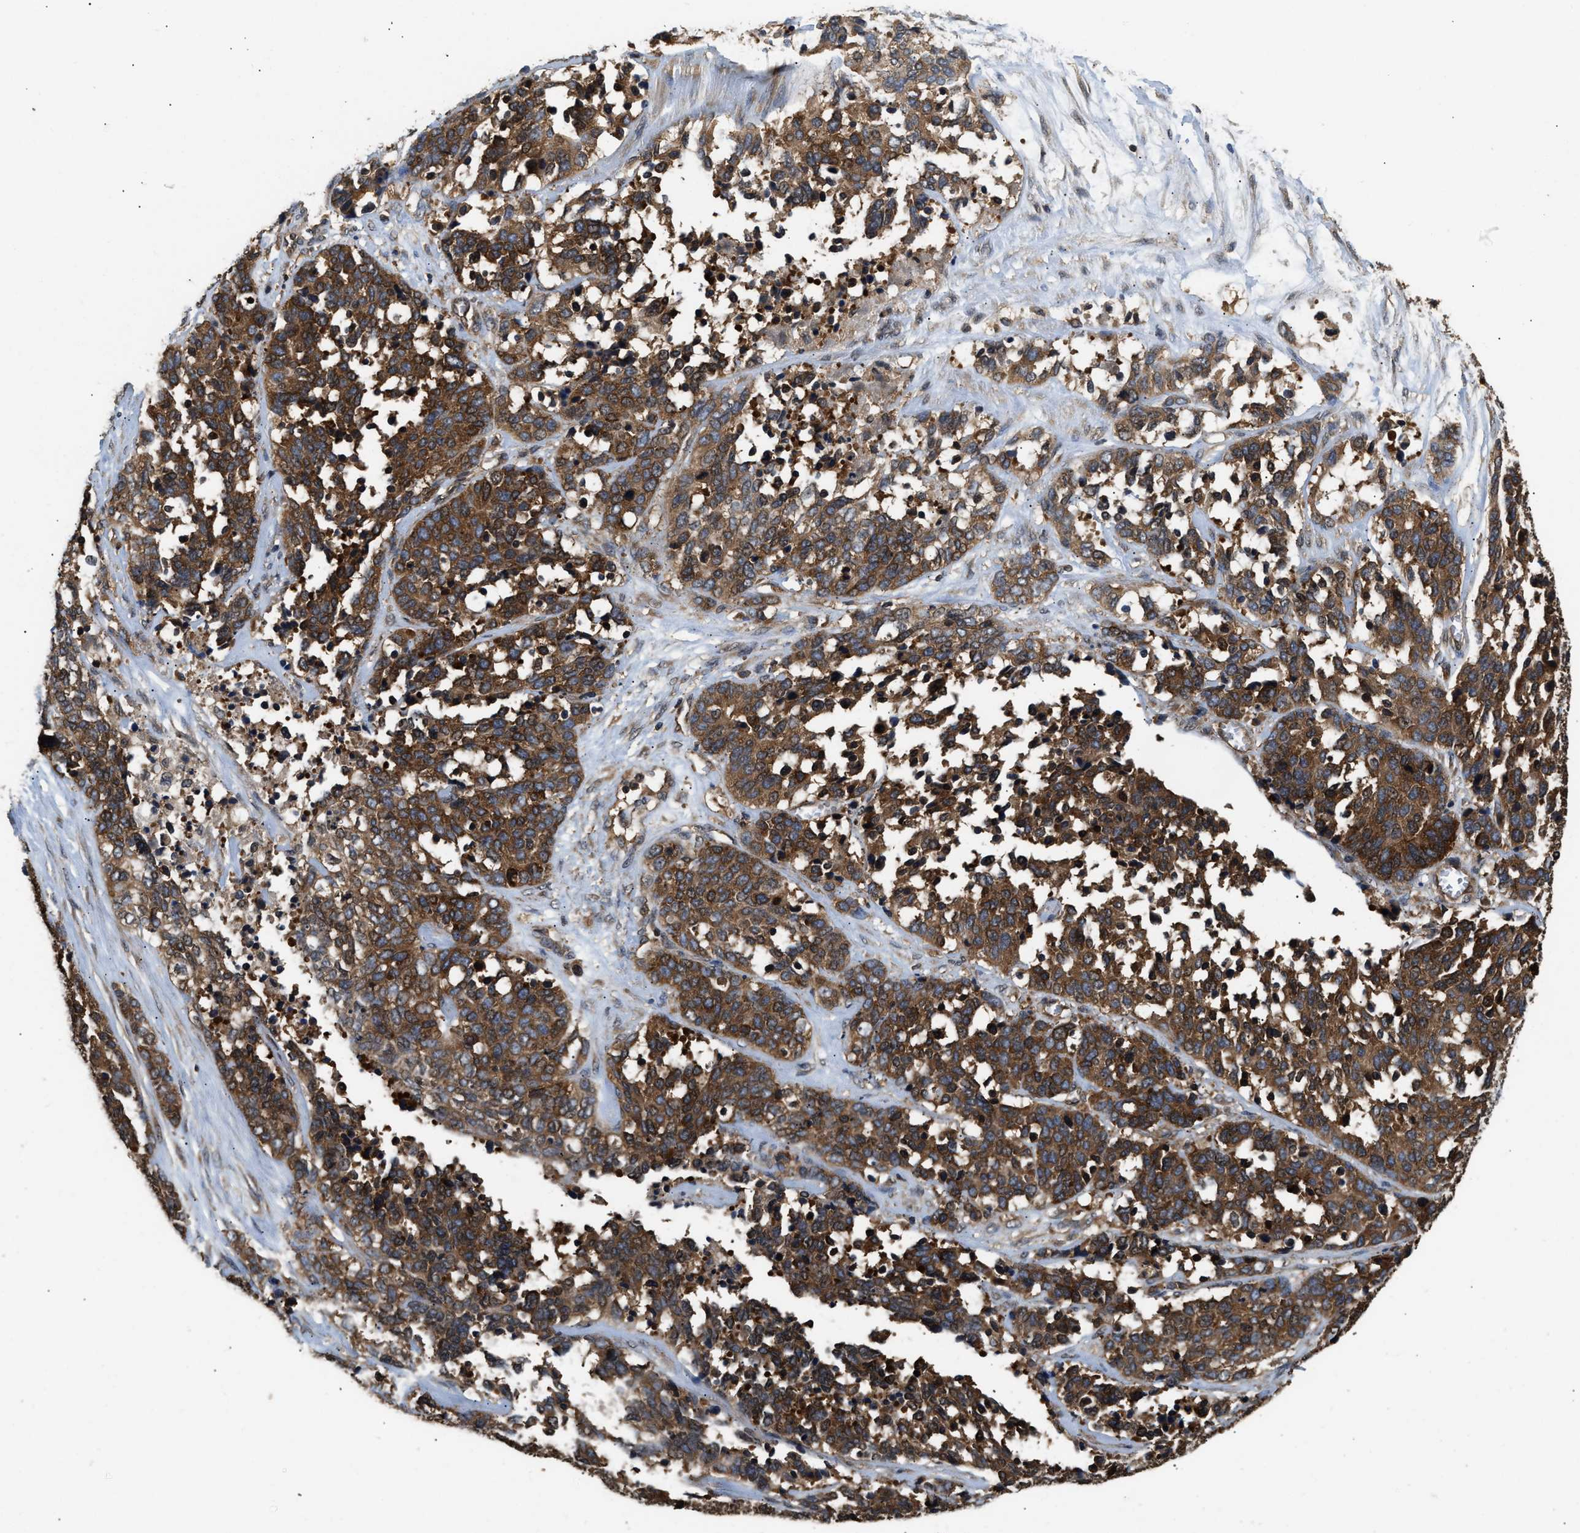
{"staining": {"intensity": "strong", "quantity": ">75%", "location": "cytoplasmic/membranous"}, "tissue": "ovarian cancer", "cell_type": "Tumor cells", "image_type": "cancer", "snomed": [{"axis": "morphology", "description": "Cystadenocarcinoma, serous, NOS"}, {"axis": "topography", "description": "Ovary"}], "caption": "Protein expression analysis of ovarian cancer (serous cystadenocarcinoma) displays strong cytoplasmic/membranous staining in approximately >75% of tumor cells.", "gene": "DNAJC2", "patient": {"sex": "female", "age": 44}}